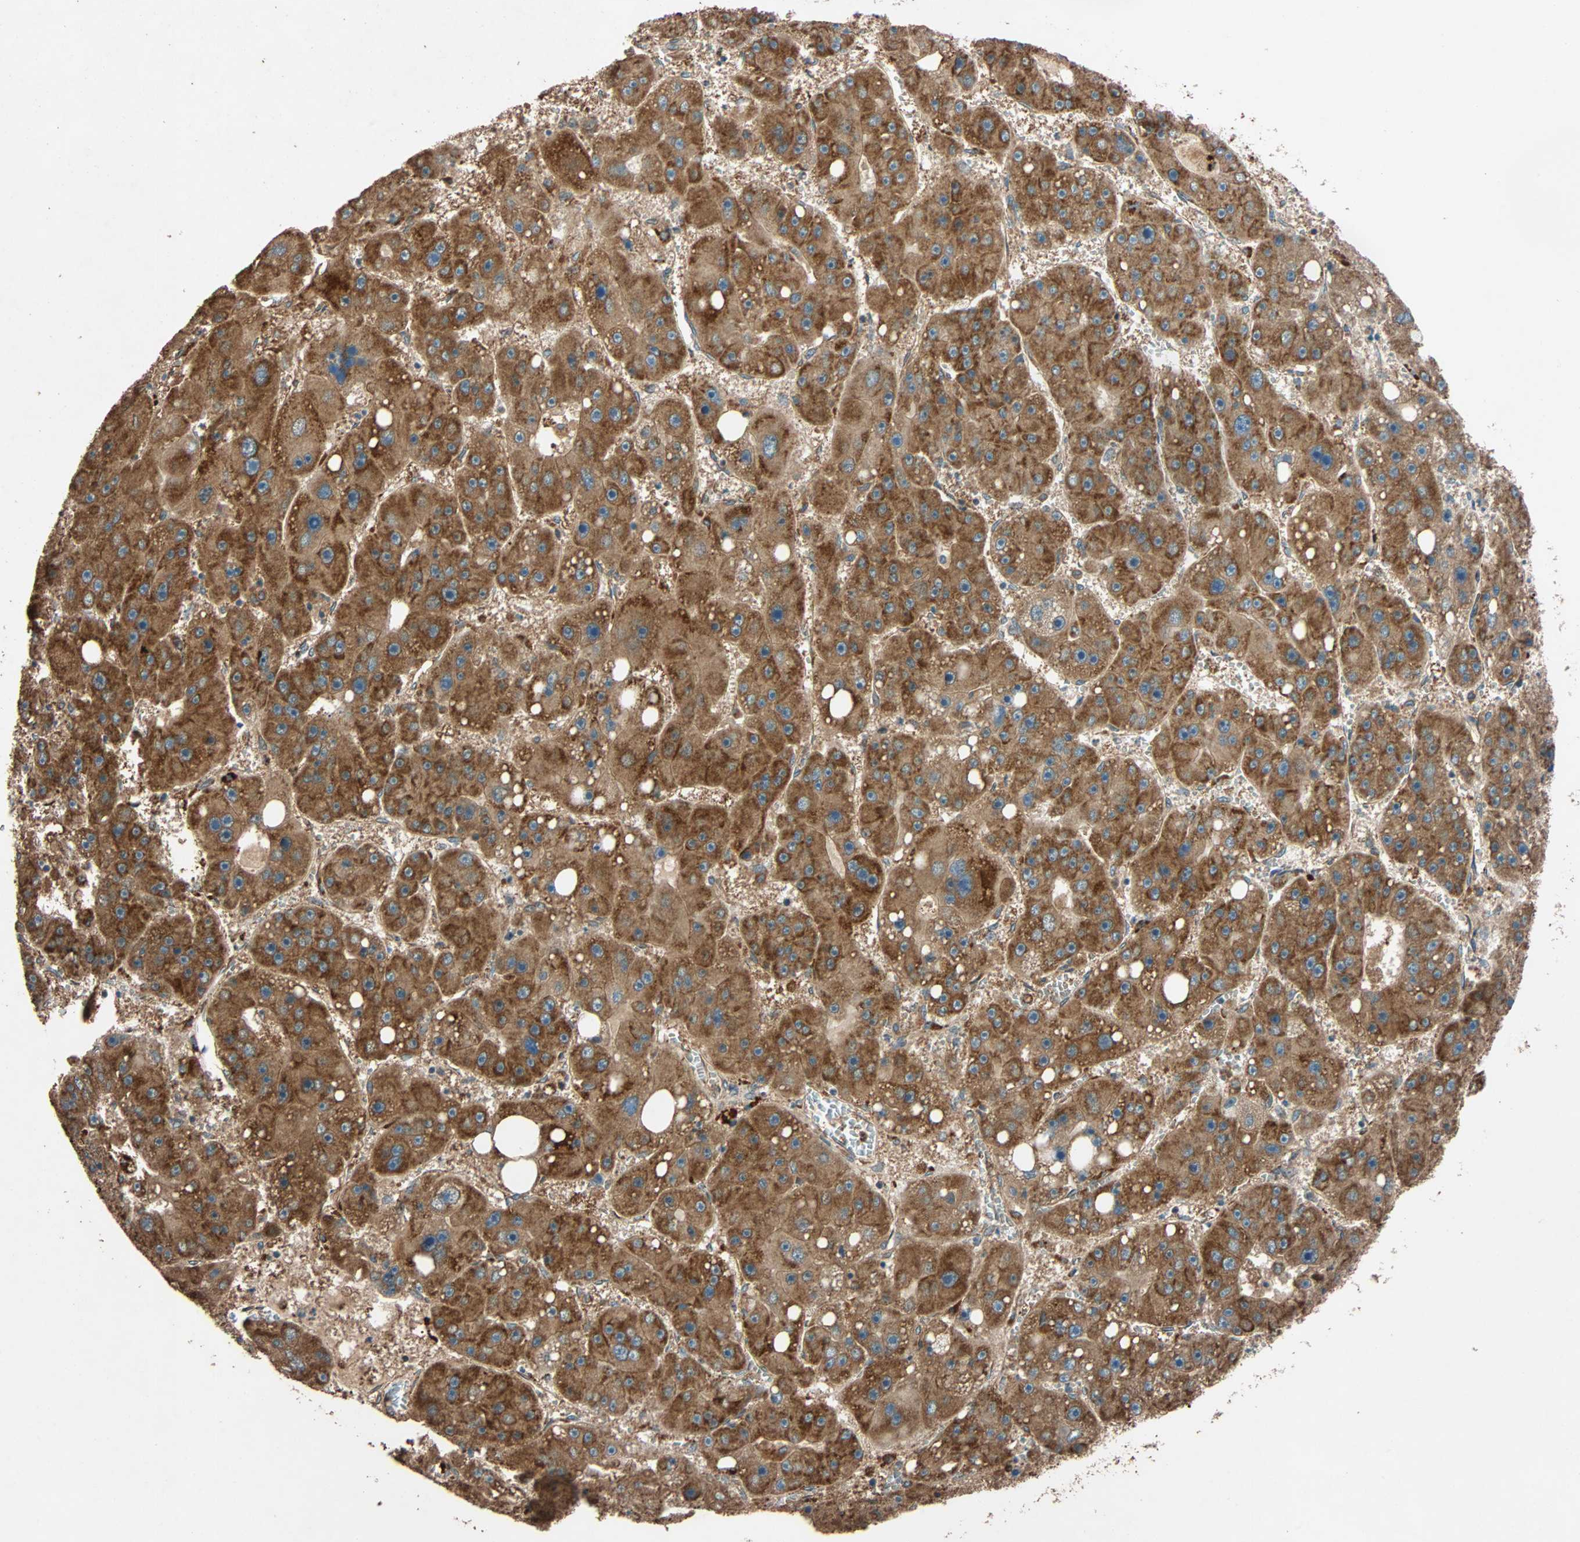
{"staining": {"intensity": "strong", "quantity": ">75%", "location": "cytoplasmic/membranous"}, "tissue": "liver cancer", "cell_type": "Tumor cells", "image_type": "cancer", "snomed": [{"axis": "morphology", "description": "Carcinoma, Hepatocellular, NOS"}, {"axis": "topography", "description": "Liver"}], "caption": "Hepatocellular carcinoma (liver) tissue shows strong cytoplasmic/membranous staining in approximately >75% of tumor cells, visualized by immunohistochemistry.", "gene": "PHYH", "patient": {"sex": "female", "age": 61}}